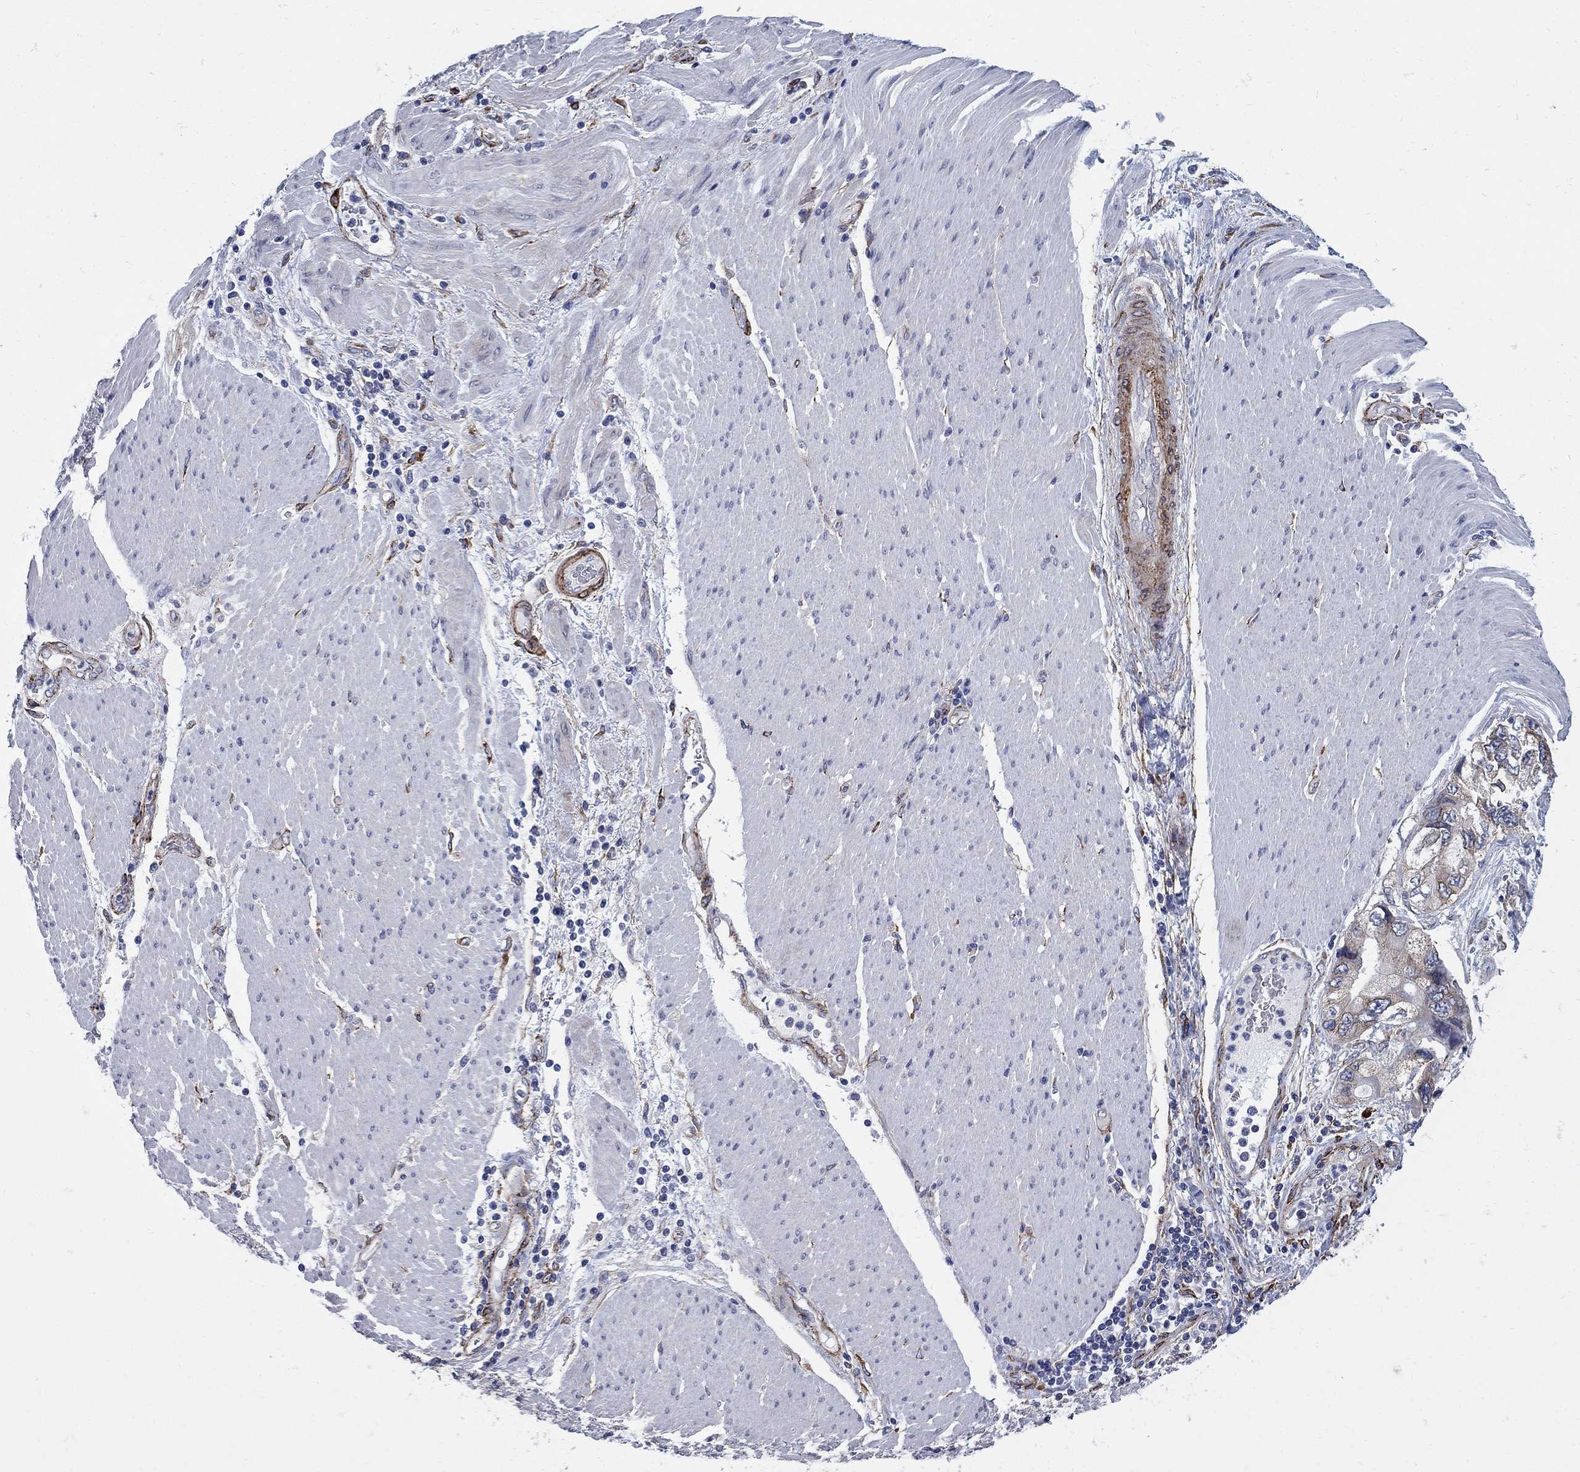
{"staining": {"intensity": "moderate", "quantity": "<25%", "location": "cytoplasmic/membranous"}, "tissue": "stomach cancer", "cell_type": "Tumor cells", "image_type": "cancer", "snomed": [{"axis": "morphology", "description": "Adenocarcinoma, NOS"}, {"axis": "topography", "description": "Pancreas"}, {"axis": "topography", "description": "Stomach, upper"}], "caption": "A high-resolution image shows immunohistochemistry staining of stomach cancer, which shows moderate cytoplasmic/membranous expression in approximately <25% of tumor cells. (IHC, brightfield microscopy, high magnification).", "gene": "SEPTIN8", "patient": {"sex": "male", "age": 77}}